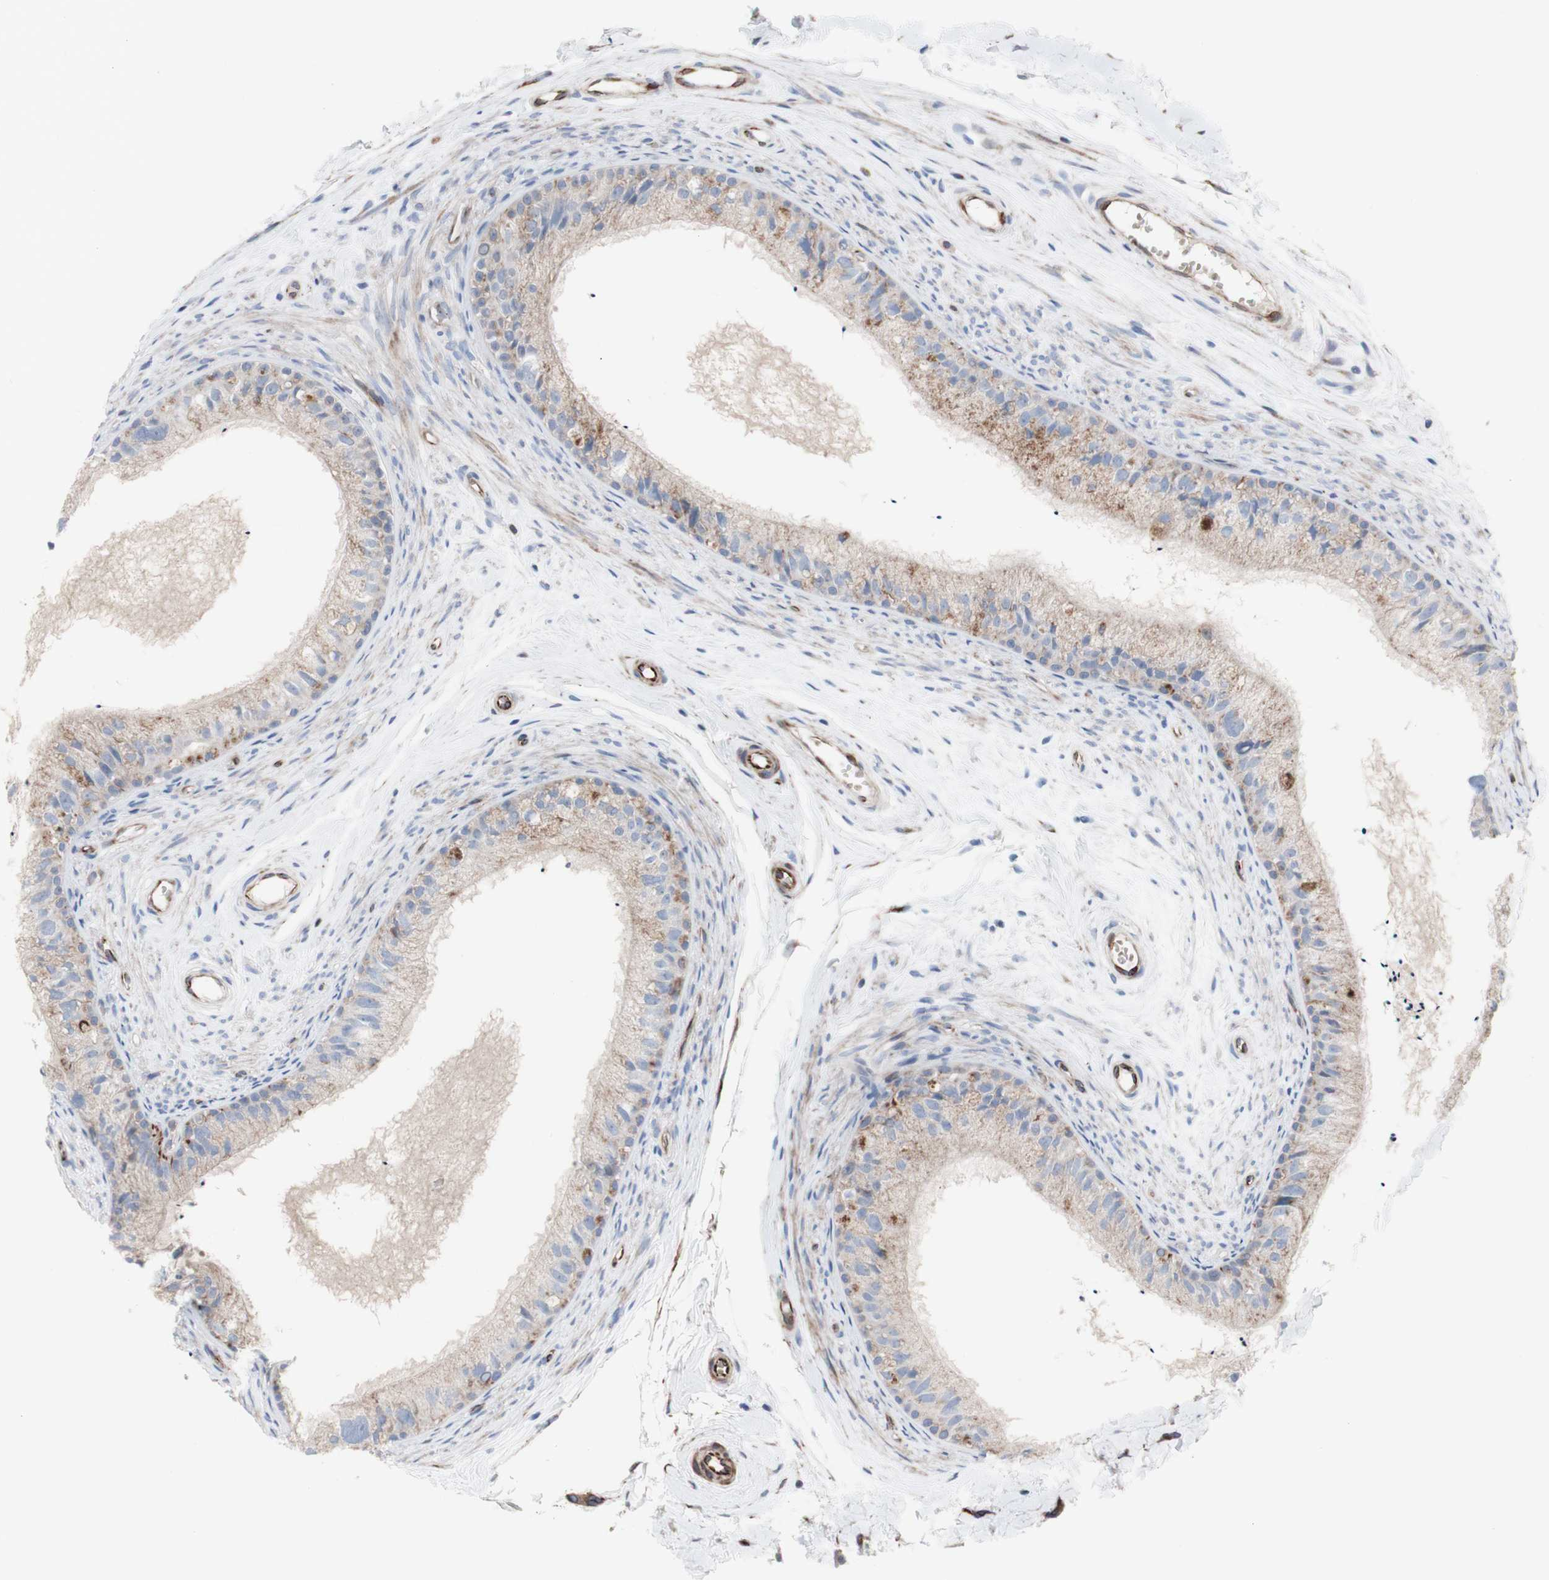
{"staining": {"intensity": "weak", "quantity": "<25%", "location": "cytoplasmic/membranous"}, "tissue": "epididymis", "cell_type": "Glandular cells", "image_type": "normal", "snomed": [{"axis": "morphology", "description": "Normal tissue, NOS"}, {"axis": "topography", "description": "Epididymis"}], "caption": "Immunohistochemistry (IHC) image of normal epididymis: epididymis stained with DAB (3,3'-diaminobenzidine) exhibits no significant protein staining in glandular cells. The staining is performed using DAB (3,3'-diaminobenzidine) brown chromogen with nuclei counter-stained in using hematoxylin.", "gene": "AGPAT5", "patient": {"sex": "male", "age": 56}}